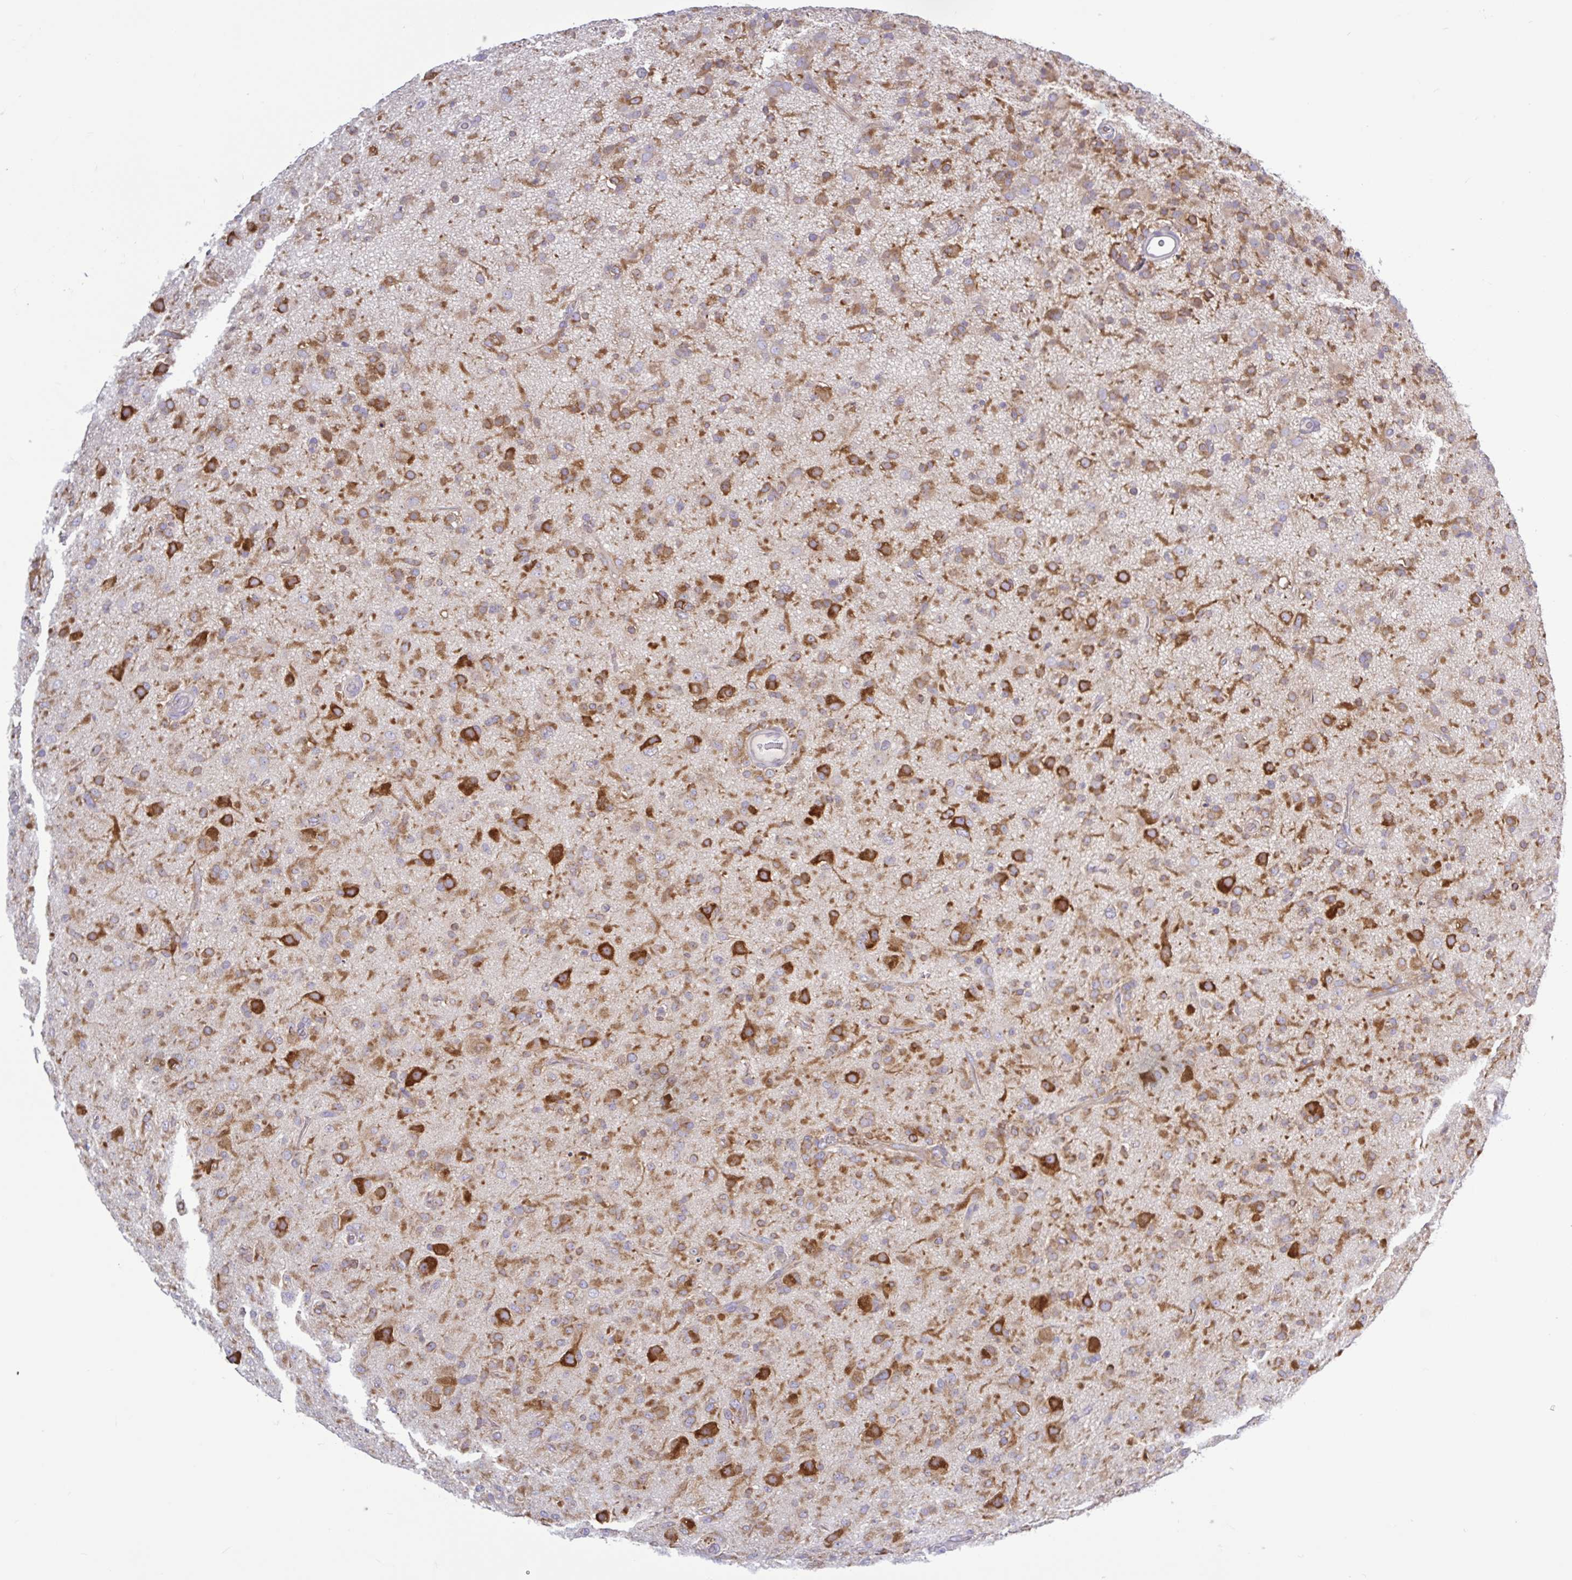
{"staining": {"intensity": "moderate", "quantity": ">75%", "location": "cytoplasmic/membranous"}, "tissue": "glioma", "cell_type": "Tumor cells", "image_type": "cancer", "snomed": [{"axis": "morphology", "description": "Glioma, malignant, Low grade"}, {"axis": "topography", "description": "Brain"}], "caption": "This photomicrograph shows immunohistochemistry staining of glioma, with medium moderate cytoplasmic/membranous expression in approximately >75% of tumor cells.", "gene": "LARS1", "patient": {"sex": "male", "age": 65}}